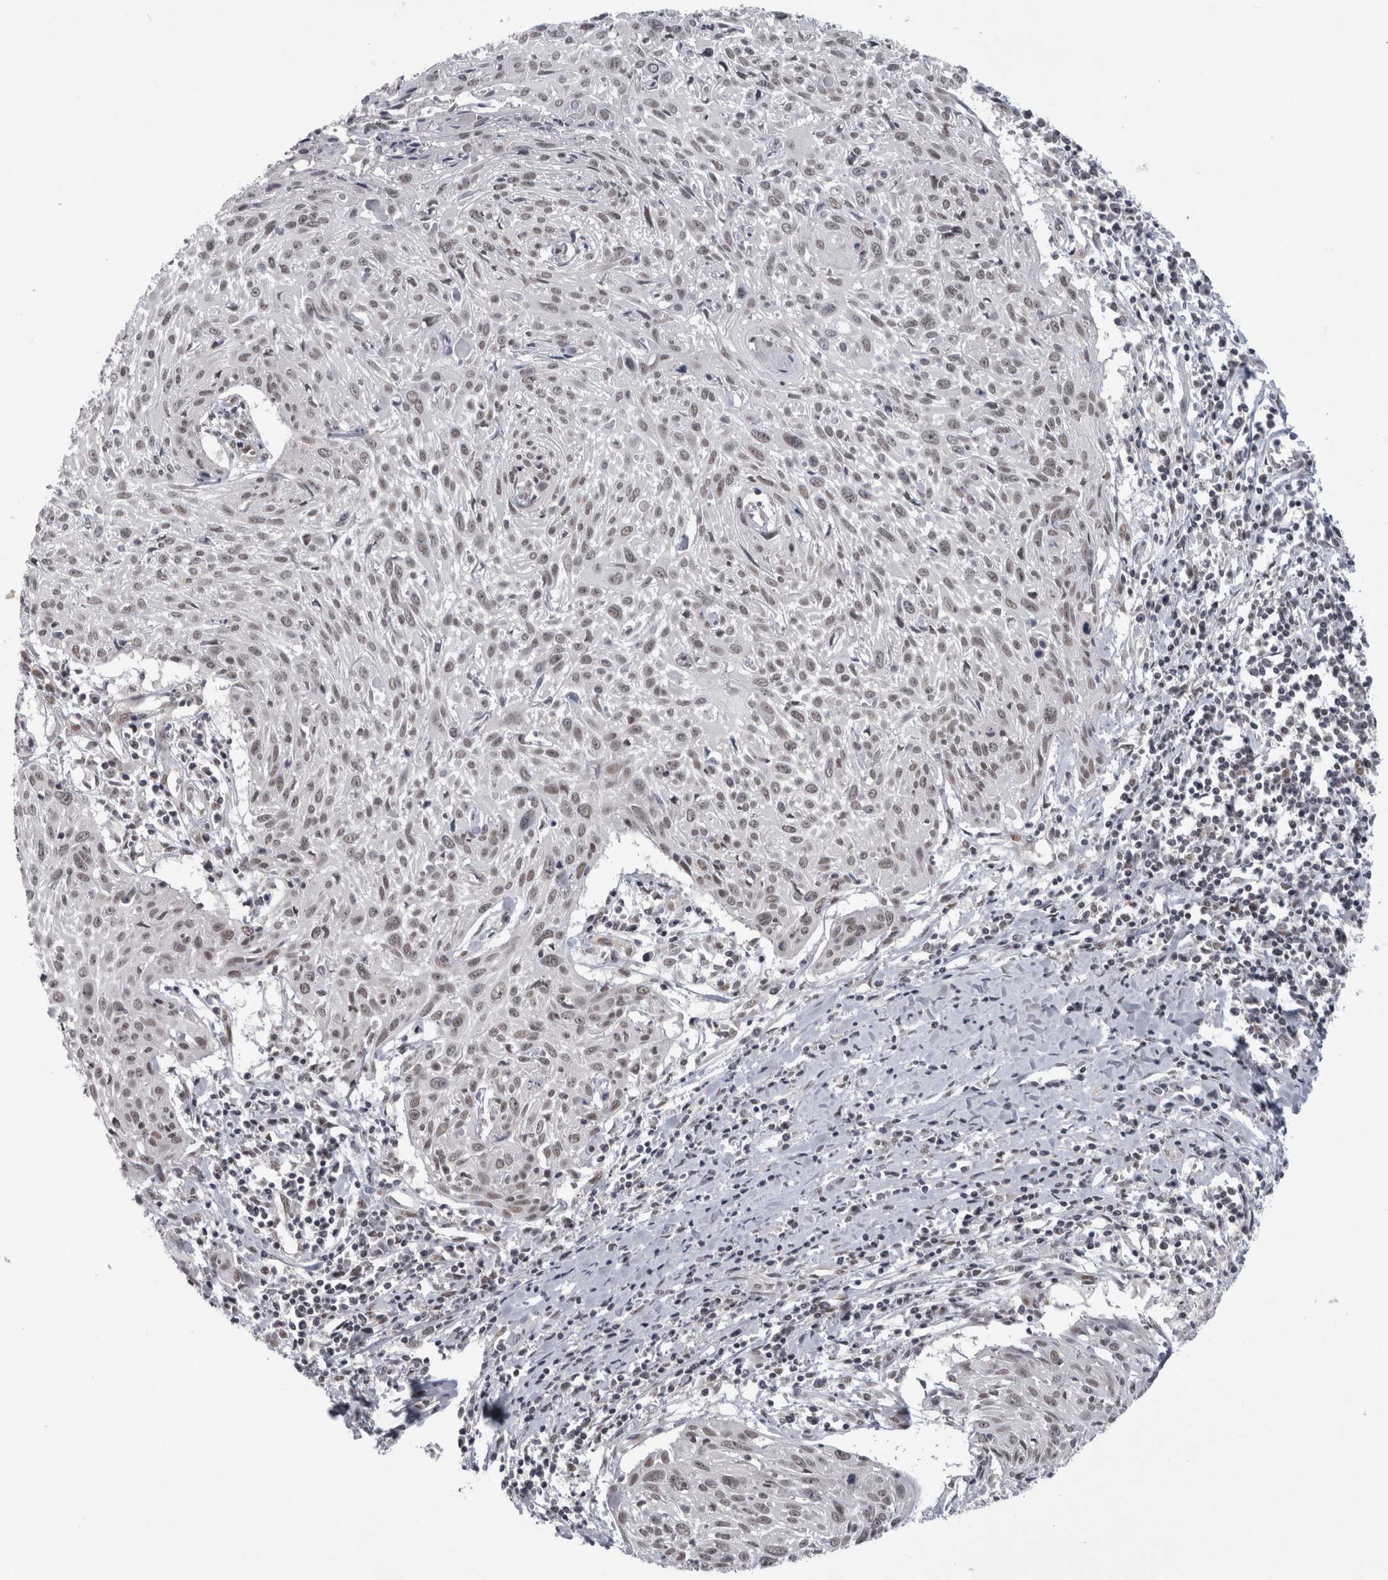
{"staining": {"intensity": "weak", "quantity": ">75%", "location": "nuclear"}, "tissue": "cervical cancer", "cell_type": "Tumor cells", "image_type": "cancer", "snomed": [{"axis": "morphology", "description": "Squamous cell carcinoma, NOS"}, {"axis": "topography", "description": "Cervix"}], "caption": "Squamous cell carcinoma (cervical) stained with a brown dye demonstrates weak nuclear positive expression in approximately >75% of tumor cells.", "gene": "PSMB2", "patient": {"sex": "female", "age": 51}}